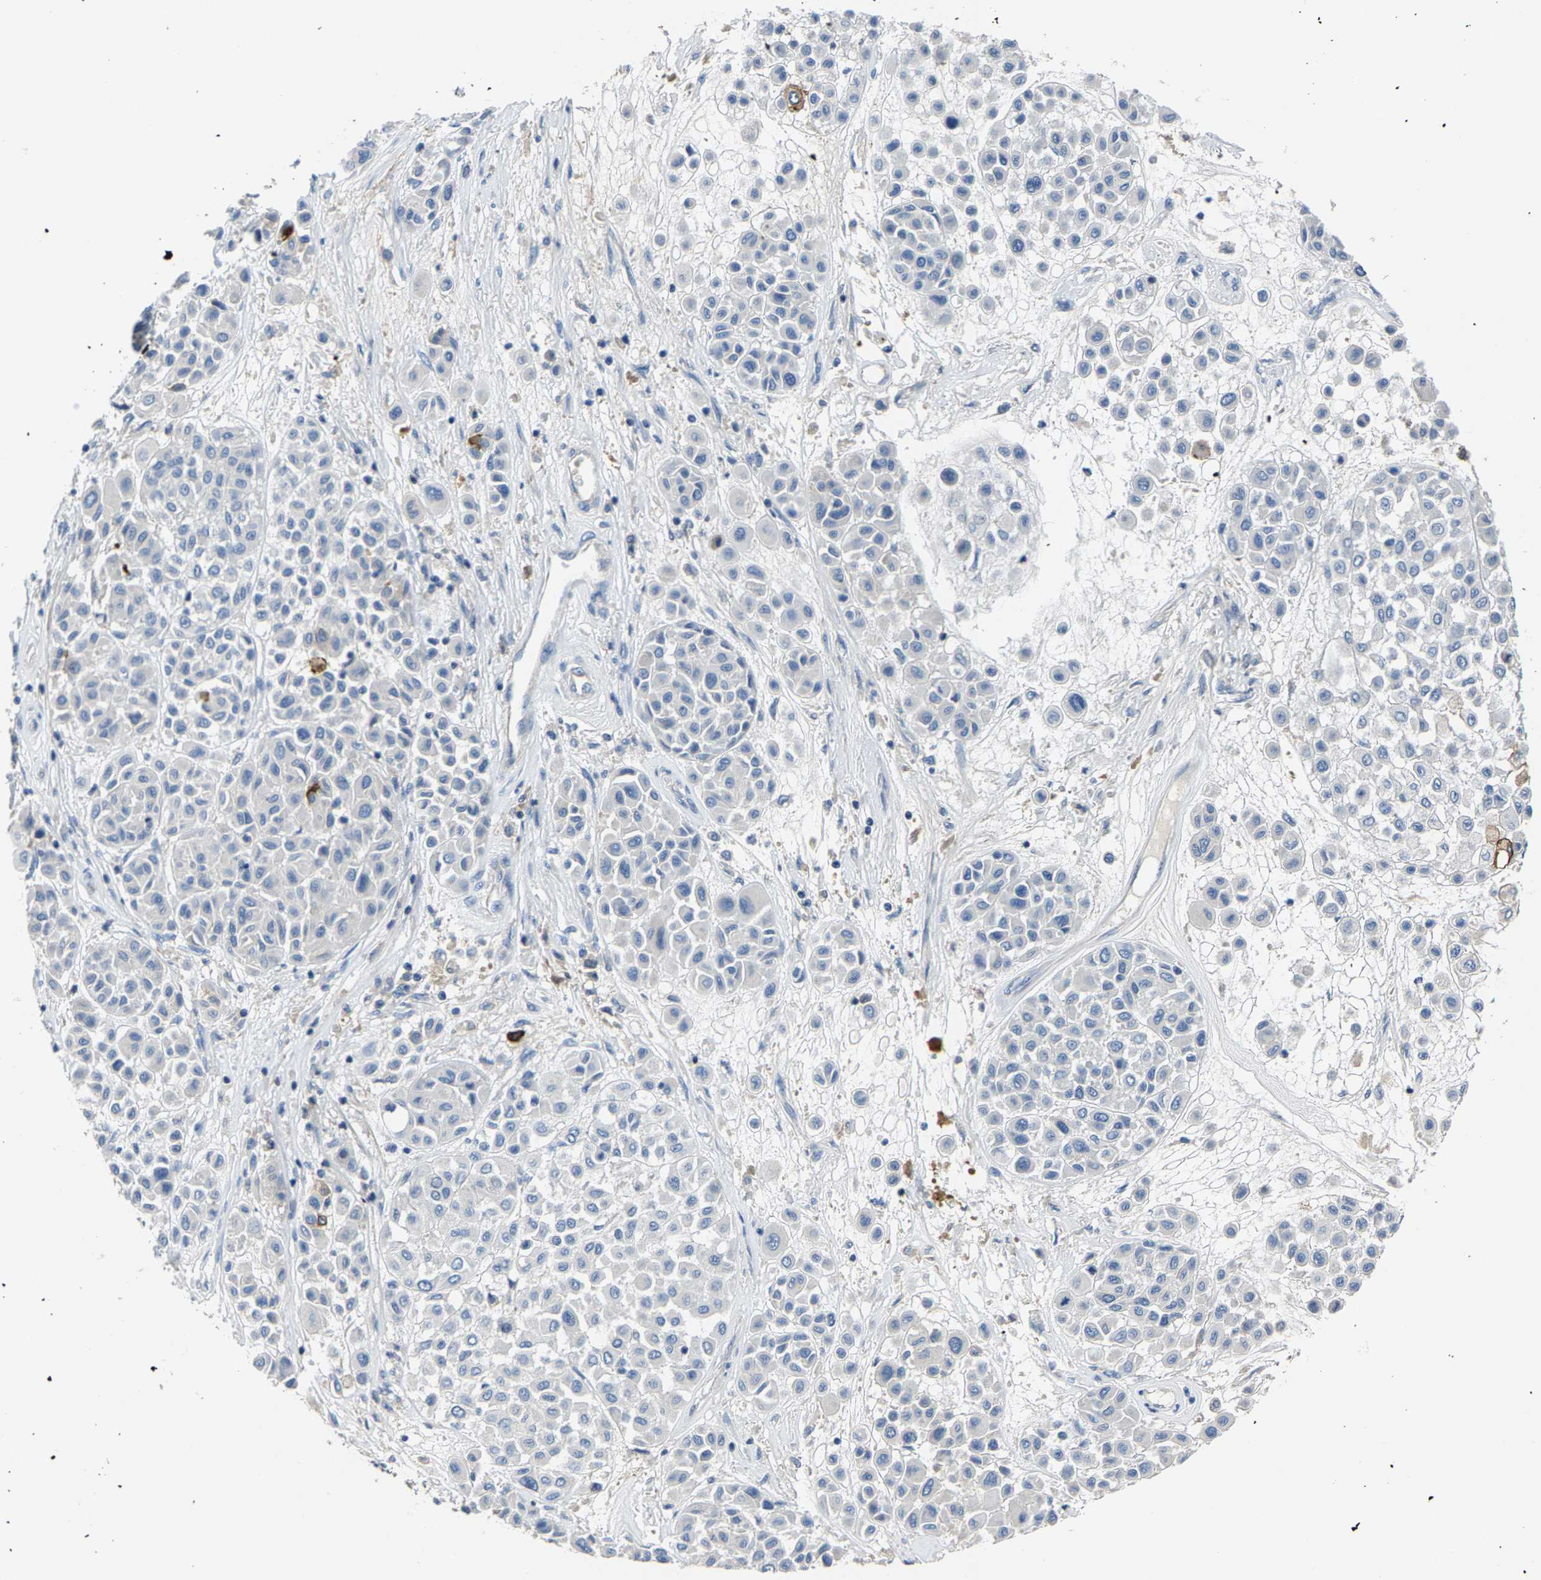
{"staining": {"intensity": "negative", "quantity": "none", "location": "none"}, "tissue": "melanoma", "cell_type": "Tumor cells", "image_type": "cancer", "snomed": [{"axis": "morphology", "description": "Malignant melanoma, Metastatic site"}, {"axis": "topography", "description": "Soft tissue"}], "caption": "DAB (3,3'-diaminobenzidine) immunohistochemical staining of malignant melanoma (metastatic site) exhibits no significant positivity in tumor cells.", "gene": "AGBL3", "patient": {"sex": "male", "age": 41}}